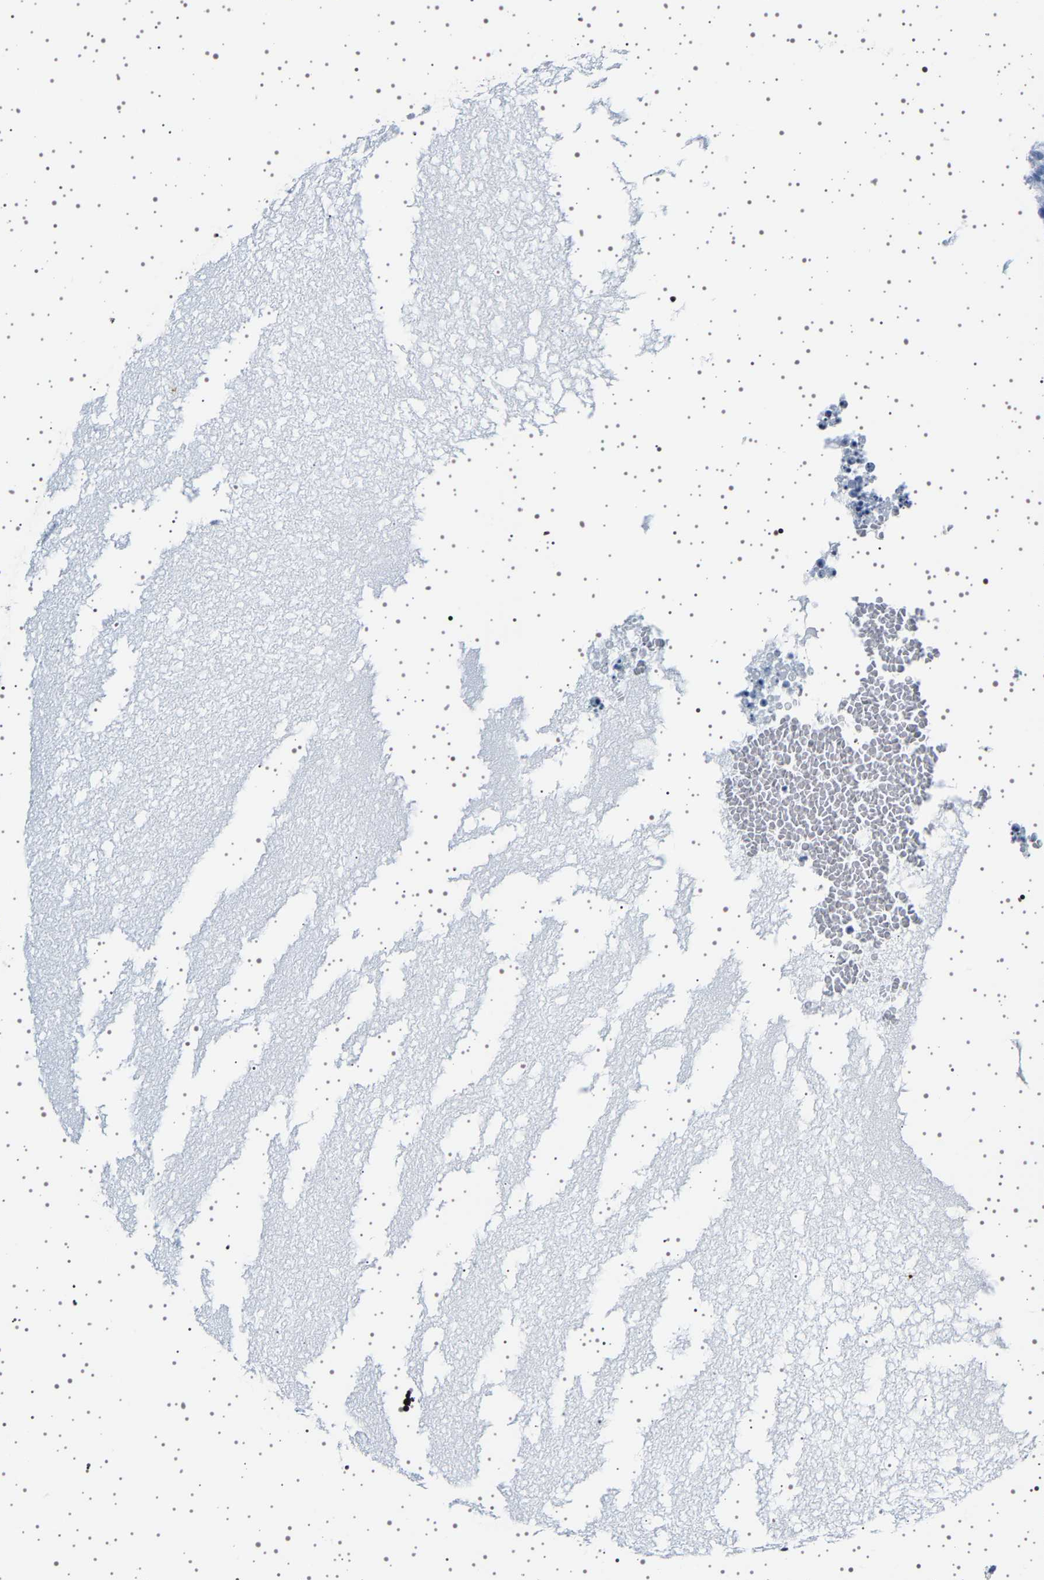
{"staining": {"intensity": "negative", "quantity": "none", "location": "none"}, "tissue": "ovary", "cell_type": "Follicle cells", "image_type": "normal", "snomed": [{"axis": "morphology", "description": "Normal tissue, NOS"}, {"axis": "topography", "description": "Ovary"}], "caption": "Immunohistochemistry (IHC) photomicrograph of normal ovary: ovary stained with DAB (3,3'-diaminobenzidine) exhibits no significant protein positivity in follicle cells. (Stains: DAB (3,3'-diaminobenzidine) immunohistochemistry (IHC) with hematoxylin counter stain, Microscopy: brightfield microscopy at high magnification).", "gene": "TFF3", "patient": {"sex": "female", "age": 35}}